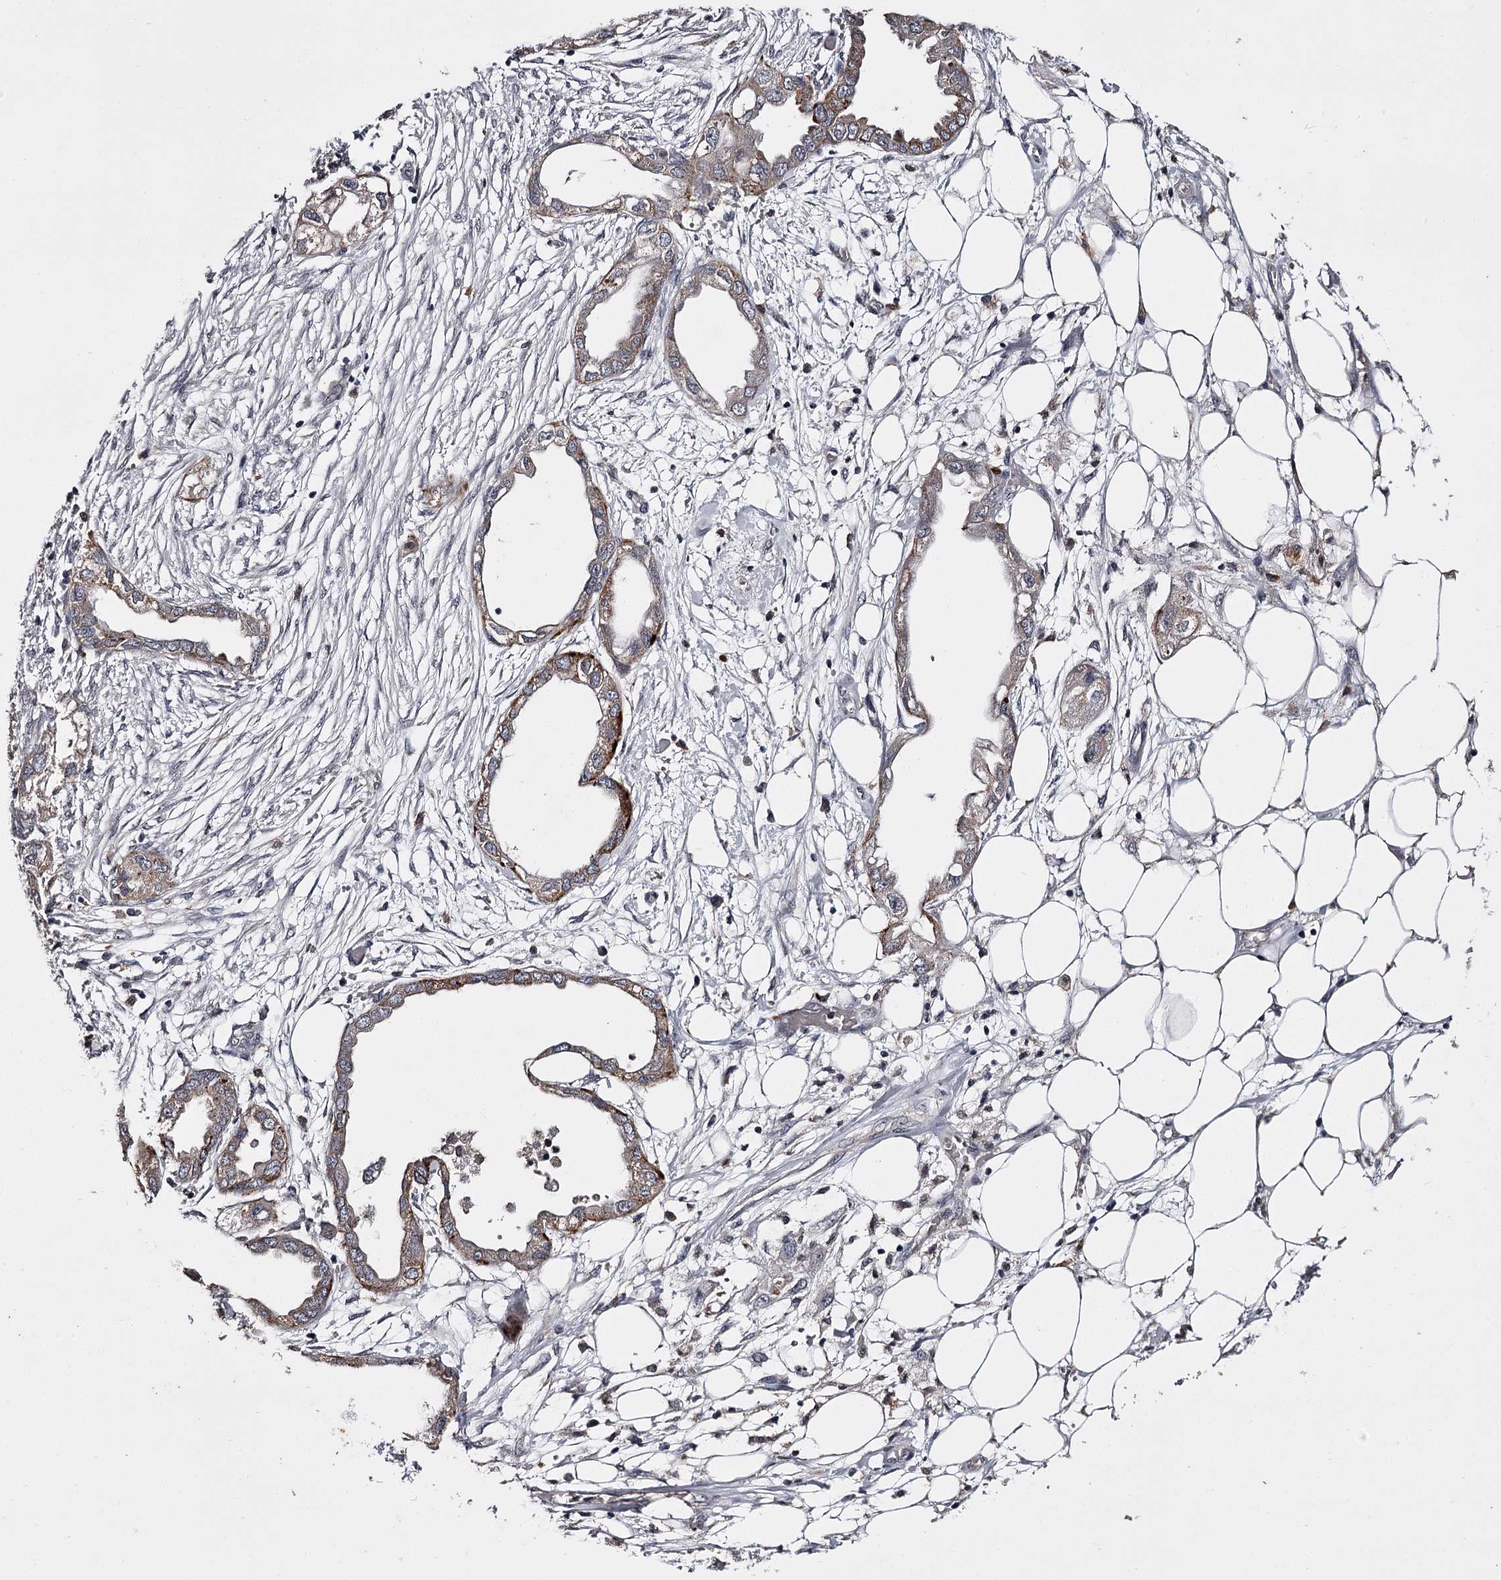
{"staining": {"intensity": "moderate", "quantity": "<25%", "location": "cytoplasmic/membranous"}, "tissue": "endometrial cancer", "cell_type": "Tumor cells", "image_type": "cancer", "snomed": [{"axis": "morphology", "description": "Adenocarcinoma, NOS"}, {"axis": "morphology", "description": "Adenocarcinoma, metastatic, NOS"}, {"axis": "topography", "description": "Adipose tissue"}, {"axis": "topography", "description": "Endometrium"}], "caption": "Moderate cytoplasmic/membranous protein positivity is present in about <25% of tumor cells in adenocarcinoma (endometrial).", "gene": "SLC32A1", "patient": {"sex": "female", "age": 67}}